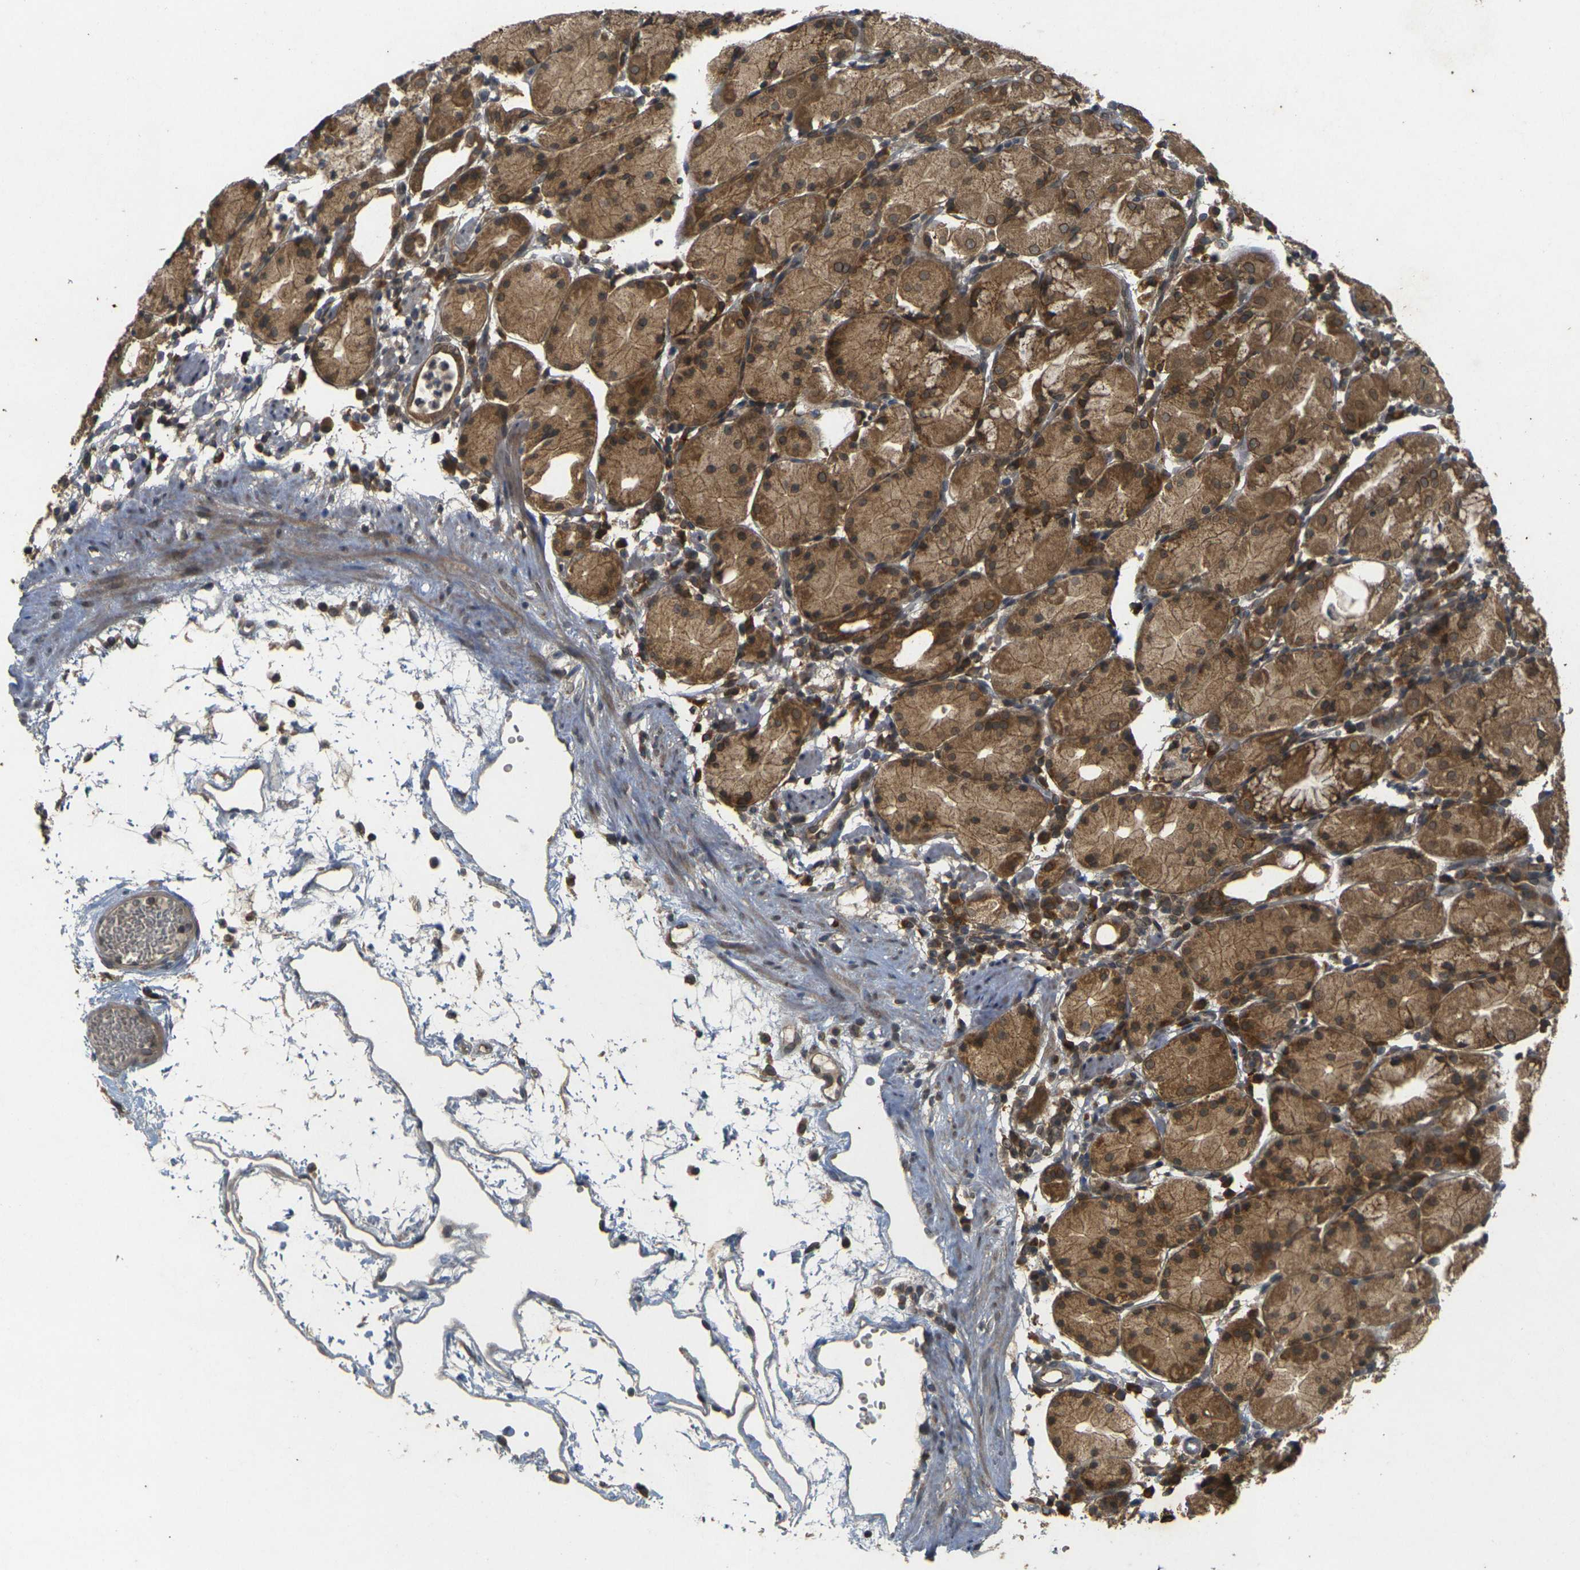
{"staining": {"intensity": "strong", "quantity": ">75%", "location": "cytoplasmic/membranous"}, "tissue": "stomach", "cell_type": "Glandular cells", "image_type": "normal", "snomed": [{"axis": "morphology", "description": "Normal tissue, NOS"}, {"axis": "topography", "description": "Stomach"}, {"axis": "topography", "description": "Stomach, lower"}], "caption": "Human stomach stained with a brown dye exhibits strong cytoplasmic/membranous positive staining in about >75% of glandular cells.", "gene": "ERN1", "patient": {"sex": "female", "age": 75}}